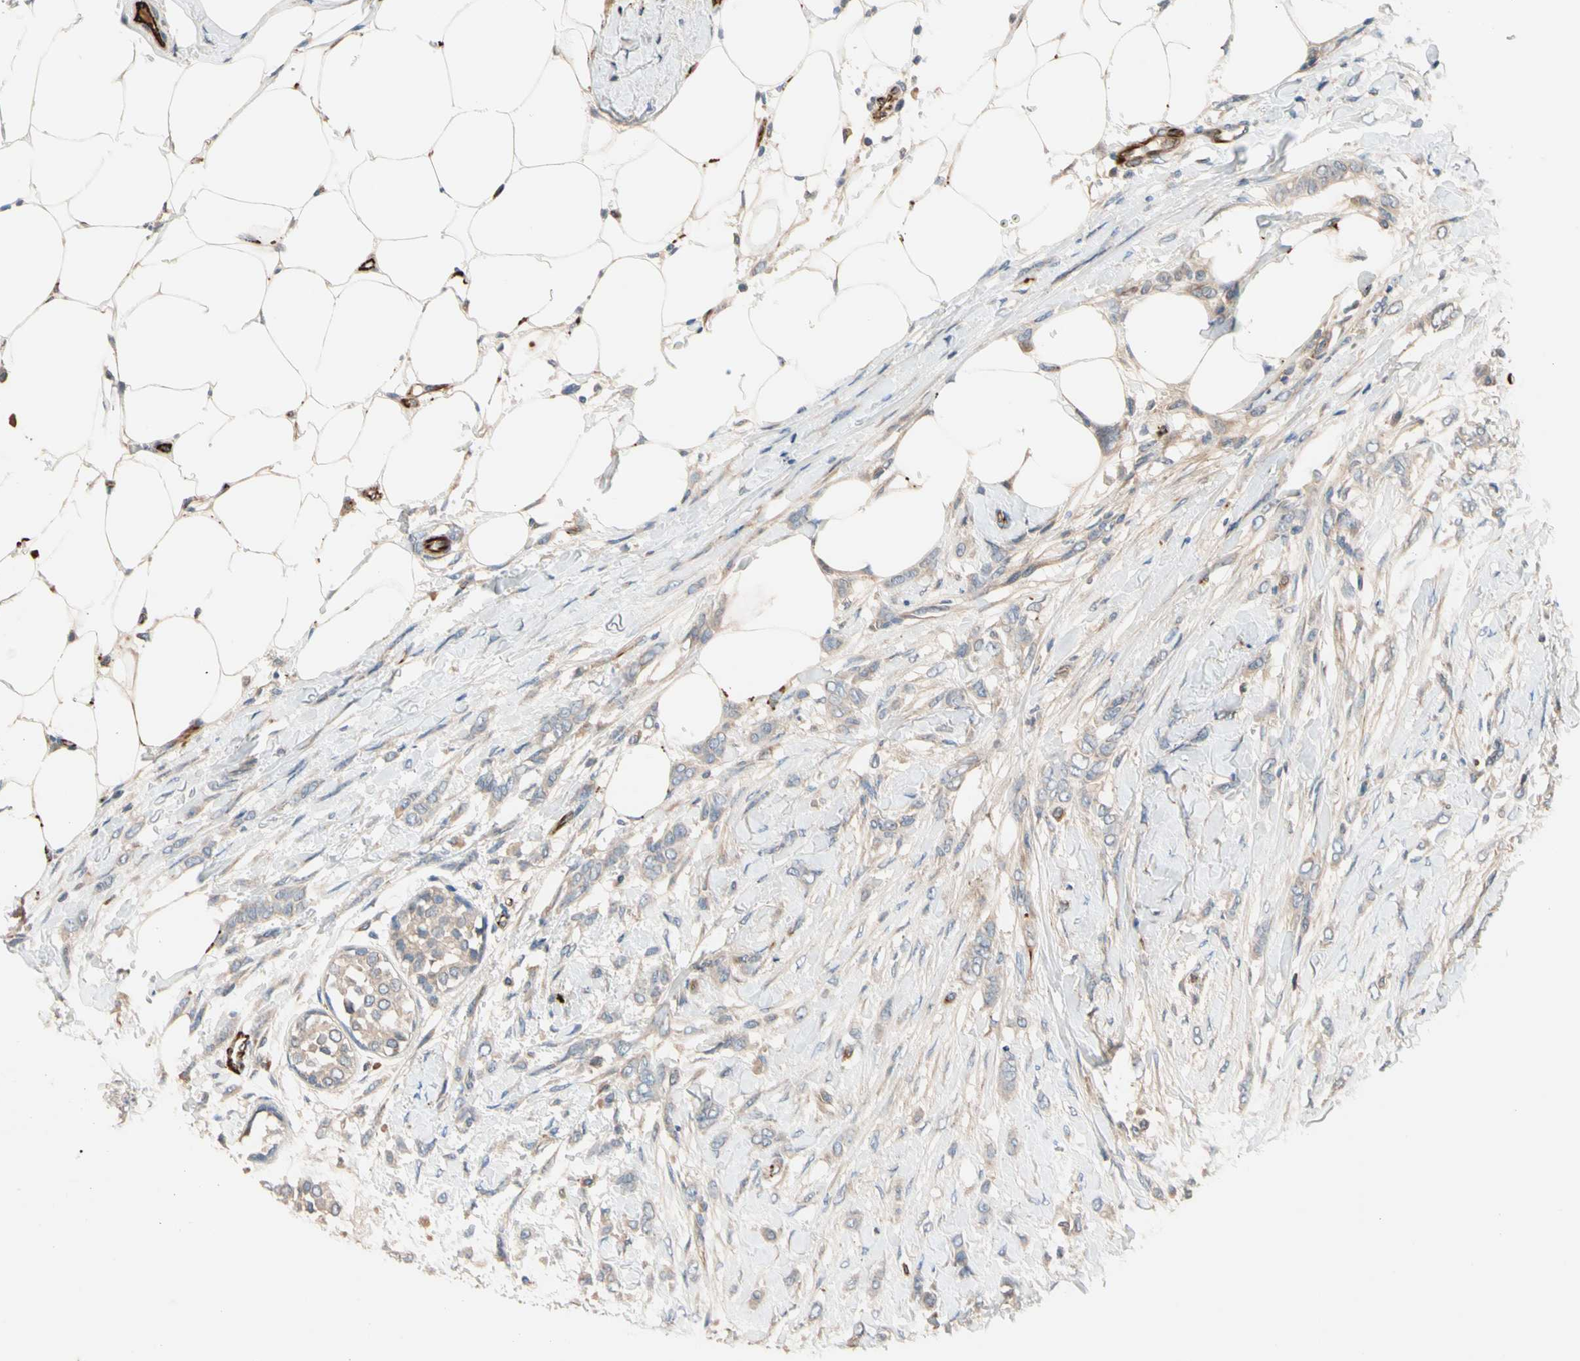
{"staining": {"intensity": "weak", "quantity": "25%-75%", "location": "cytoplasmic/membranous"}, "tissue": "breast cancer", "cell_type": "Tumor cells", "image_type": "cancer", "snomed": [{"axis": "morphology", "description": "Lobular carcinoma, in situ"}, {"axis": "morphology", "description": "Lobular carcinoma"}, {"axis": "topography", "description": "Breast"}], "caption": "Protein expression by immunohistochemistry exhibits weak cytoplasmic/membranous expression in approximately 25%-75% of tumor cells in breast cancer.", "gene": "FGD6", "patient": {"sex": "female", "age": 41}}